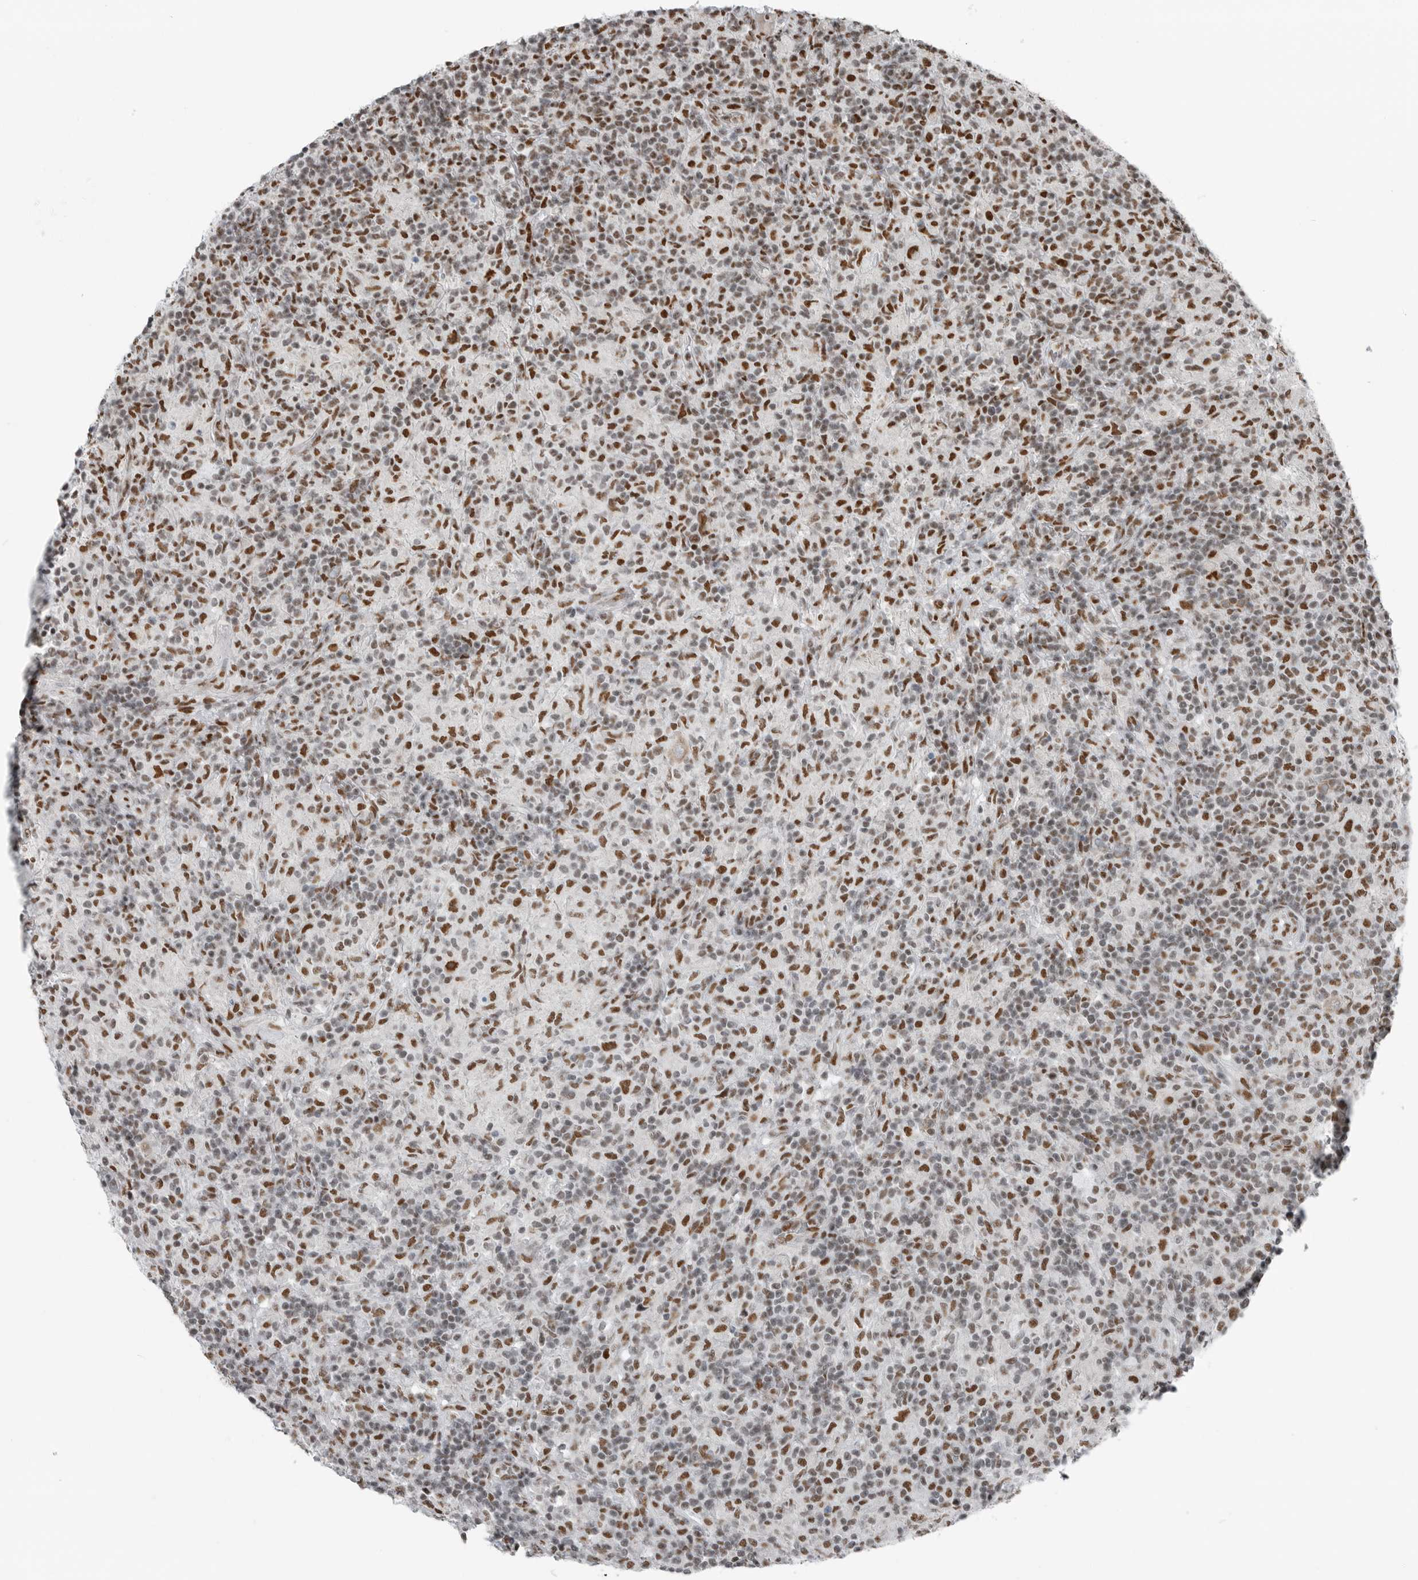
{"staining": {"intensity": "moderate", "quantity": ">75%", "location": "nuclear"}, "tissue": "lymphoma", "cell_type": "Tumor cells", "image_type": "cancer", "snomed": [{"axis": "morphology", "description": "Hodgkin's disease, NOS"}, {"axis": "topography", "description": "Lymph node"}], "caption": "DAB immunohistochemical staining of Hodgkin's disease reveals moderate nuclear protein expression in about >75% of tumor cells.", "gene": "BLZF1", "patient": {"sex": "male", "age": 70}}